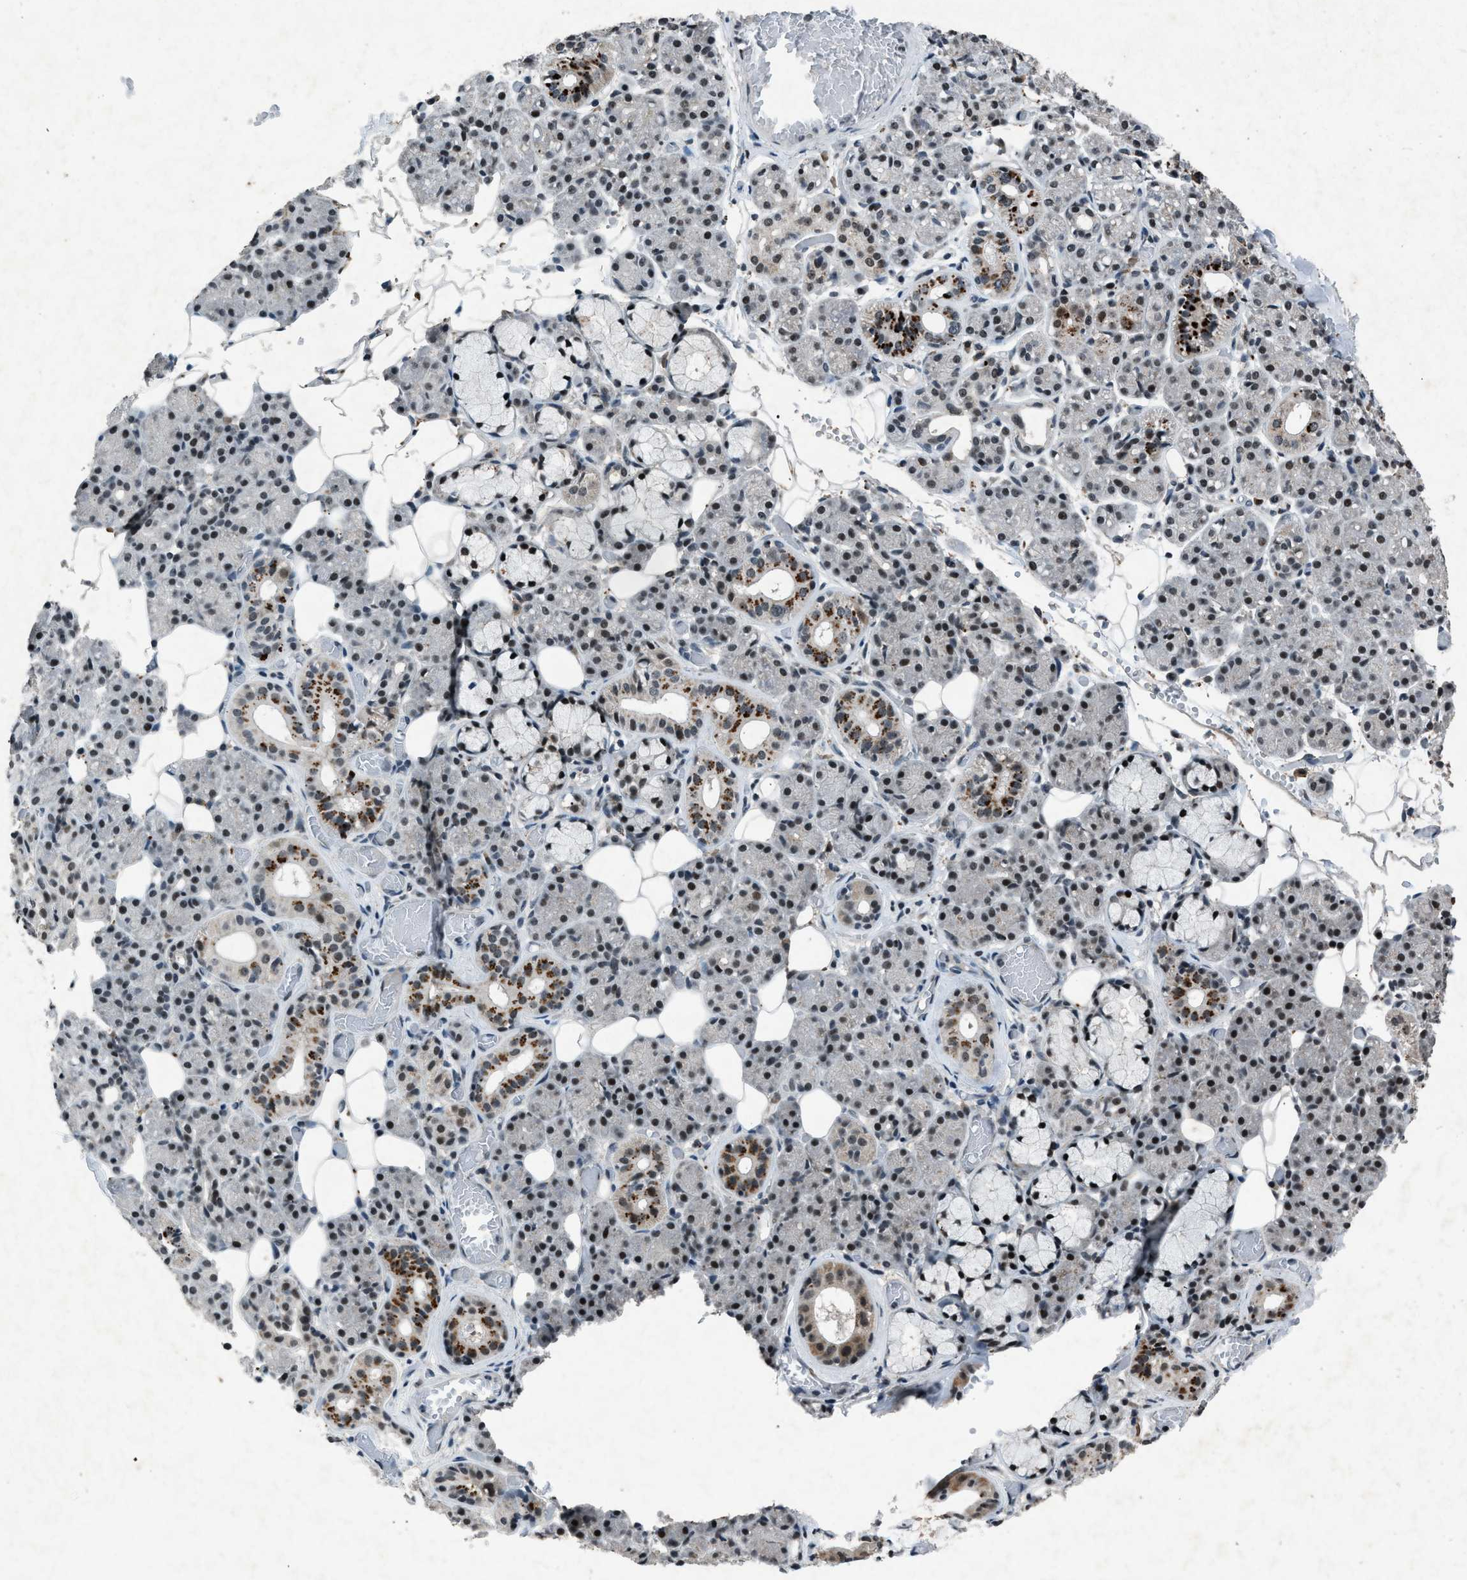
{"staining": {"intensity": "moderate", "quantity": "25%-75%", "location": "cytoplasmic/membranous,nuclear"}, "tissue": "salivary gland", "cell_type": "Glandular cells", "image_type": "normal", "snomed": [{"axis": "morphology", "description": "Normal tissue, NOS"}, {"axis": "topography", "description": "Salivary gland"}], "caption": "High-magnification brightfield microscopy of normal salivary gland stained with DAB (brown) and counterstained with hematoxylin (blue). glandular cells exhibit moderate cytoplasmic/membranous,nuclear staining is present in approximately25%-75% of cells. The staining was performed using DAB, with brown indicating positive protein expression. Nuclei are stained blue with hematoxylin.", "gene": "ADCY1", "patient": {"sex": "male", "age": 63}}